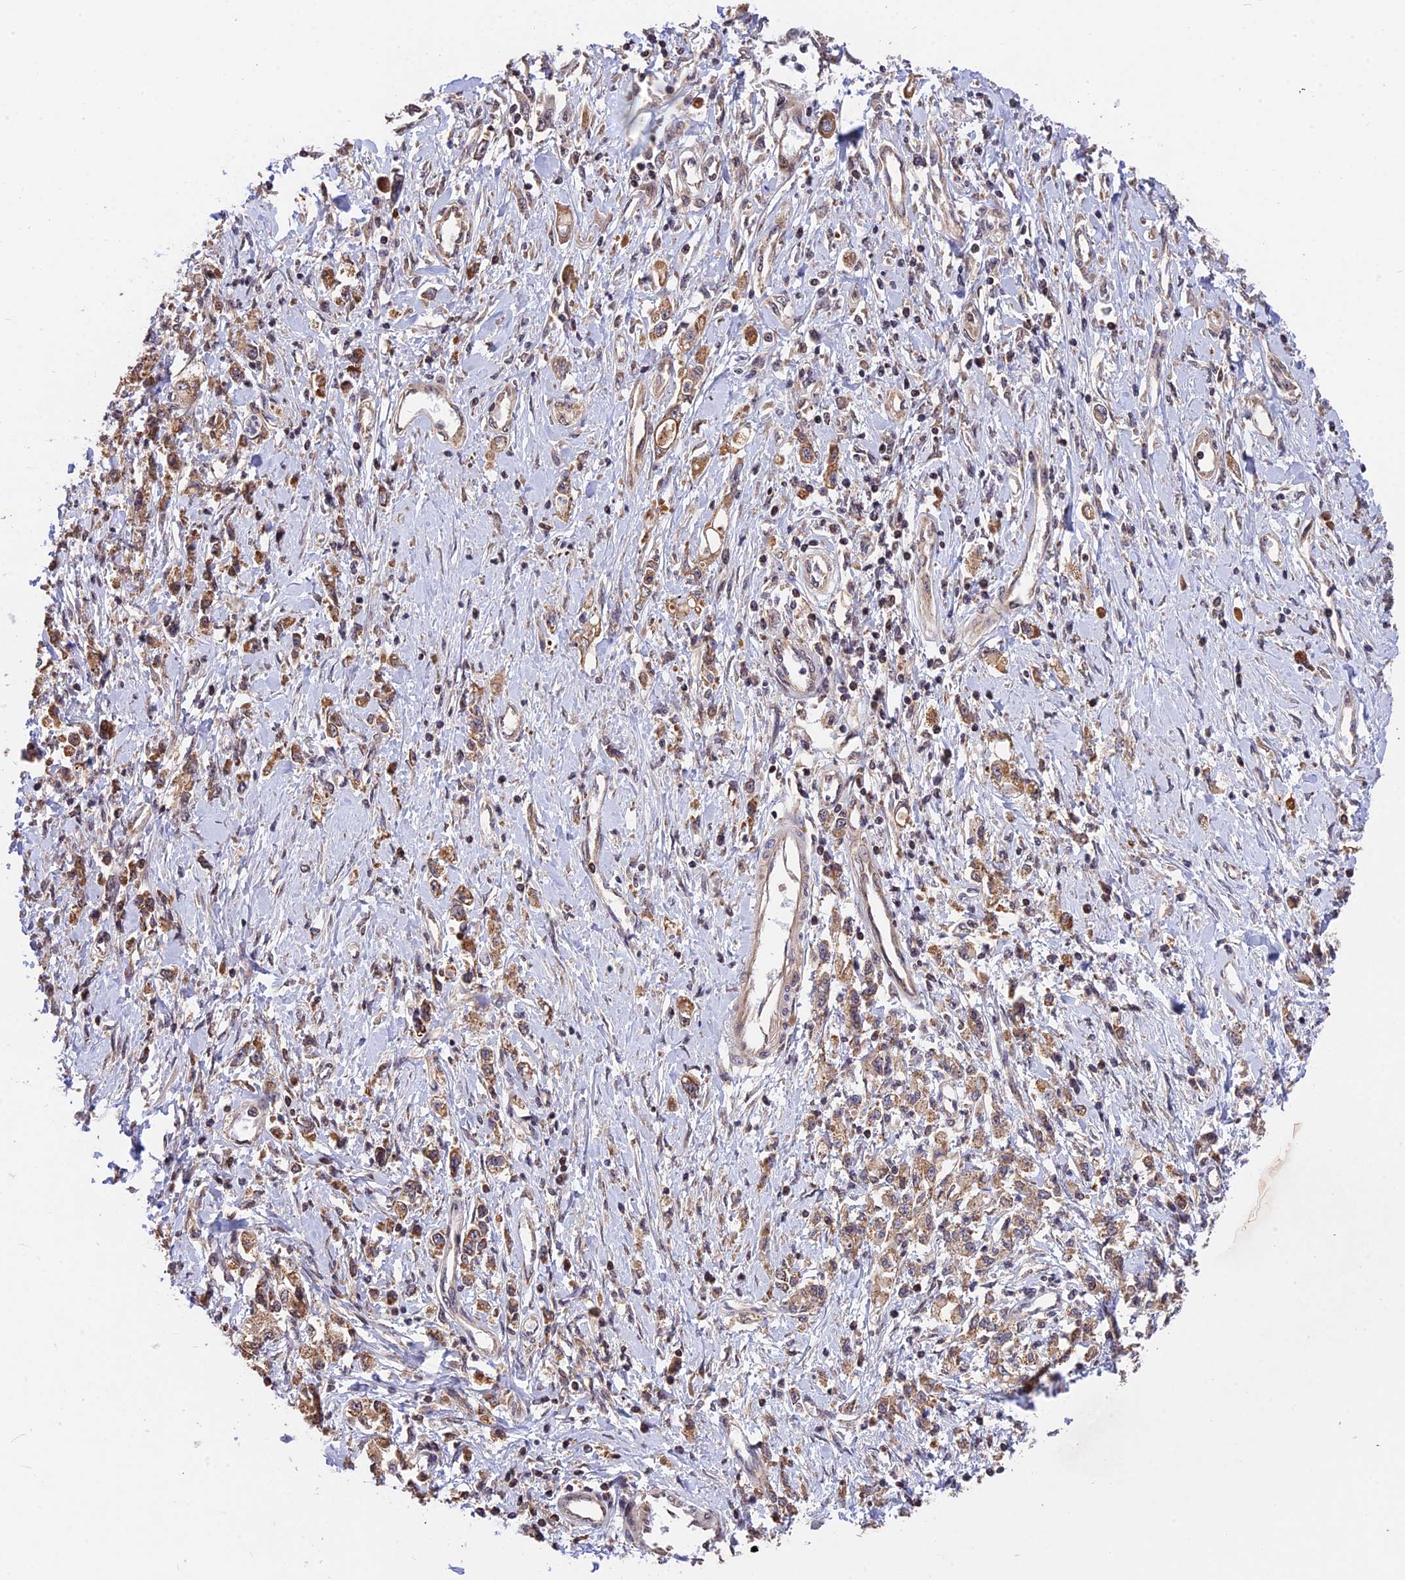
{"staining": {"intensity": "moderate", "quantity": ">75%", "location": "cytoplasmic/membranous"}, "tissue": "stomach cancer", "cell_type": "Tumor cells", "image_type": "cancer", "snomed": [{"axis": "morphology", "description": "Adenocarcinoma, NOS"}, {"axis": "topography", "description": "Stomach"}], "caption": "Immunohistochemical staining of human stomach adenocarcinoma reveals moderate cytoplasmic/membranous protein staining in about >75% of tumor cells. The staining is performed using DAB brown chromogen to label protein expression. The nuclei are counter-stained blue using hematoxylin.", "gene": "RERGL", "patient": {"sex": "female", "age": 76}}